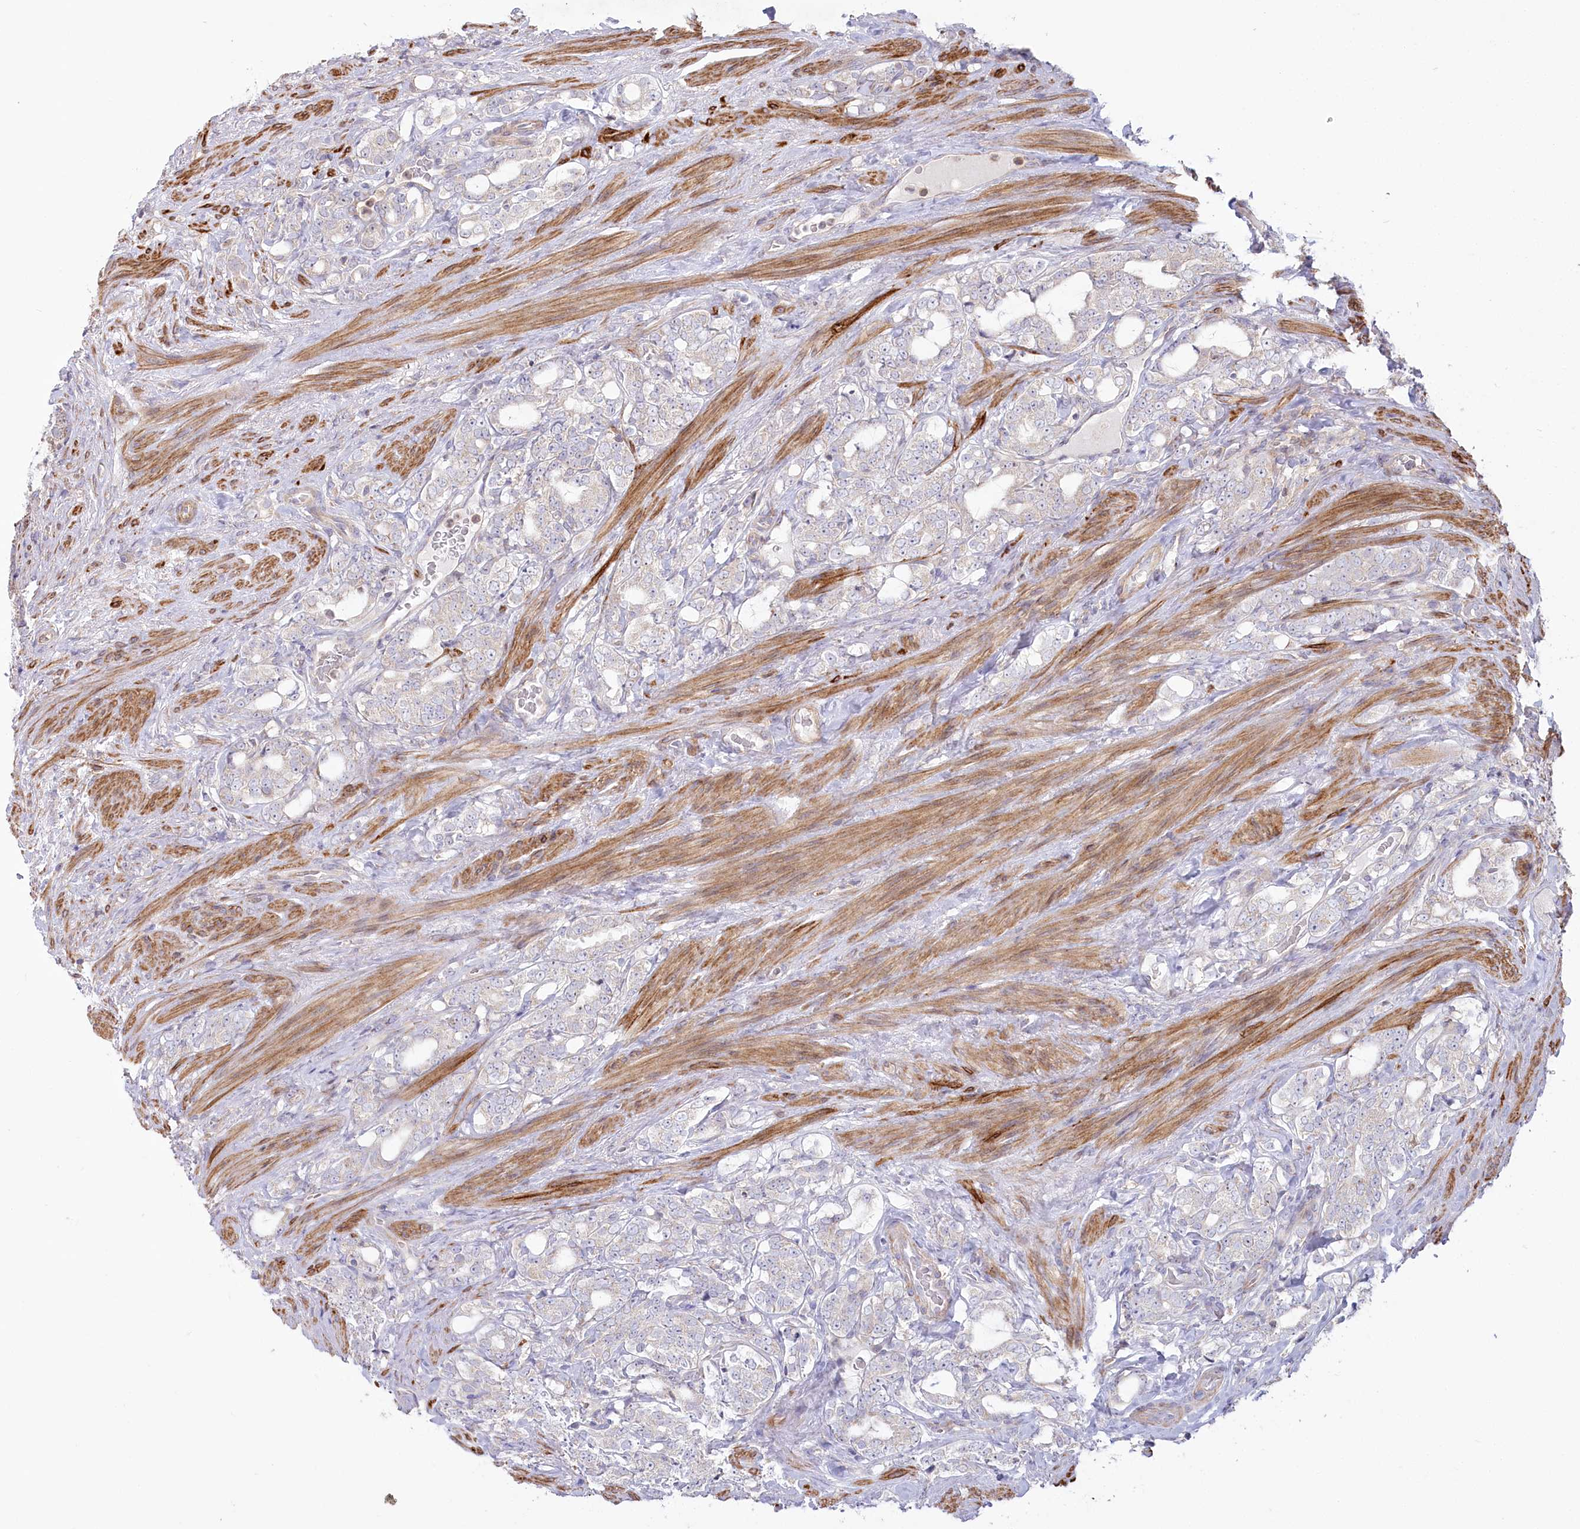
{"staining": {"intensity": "negative", "quantity": "none", "location": "none"}, "tissue": "prostate cancer", "cell_type": "Tumor cells", "image_type": "cancer", "snomed": [{"axis": "morphology", "description": "Adenocarcinoma, High grade"}, {"axis": "topography", "description": "Prostate"}], "caption": "A high-resolution histopathology image shows IHC staining of prostate cancer (high-grade adenocarcinoma), which displays no significant staining in tumor cells.", "gene": "MTG1", "patient": {"sex": "male", "age": 64}}